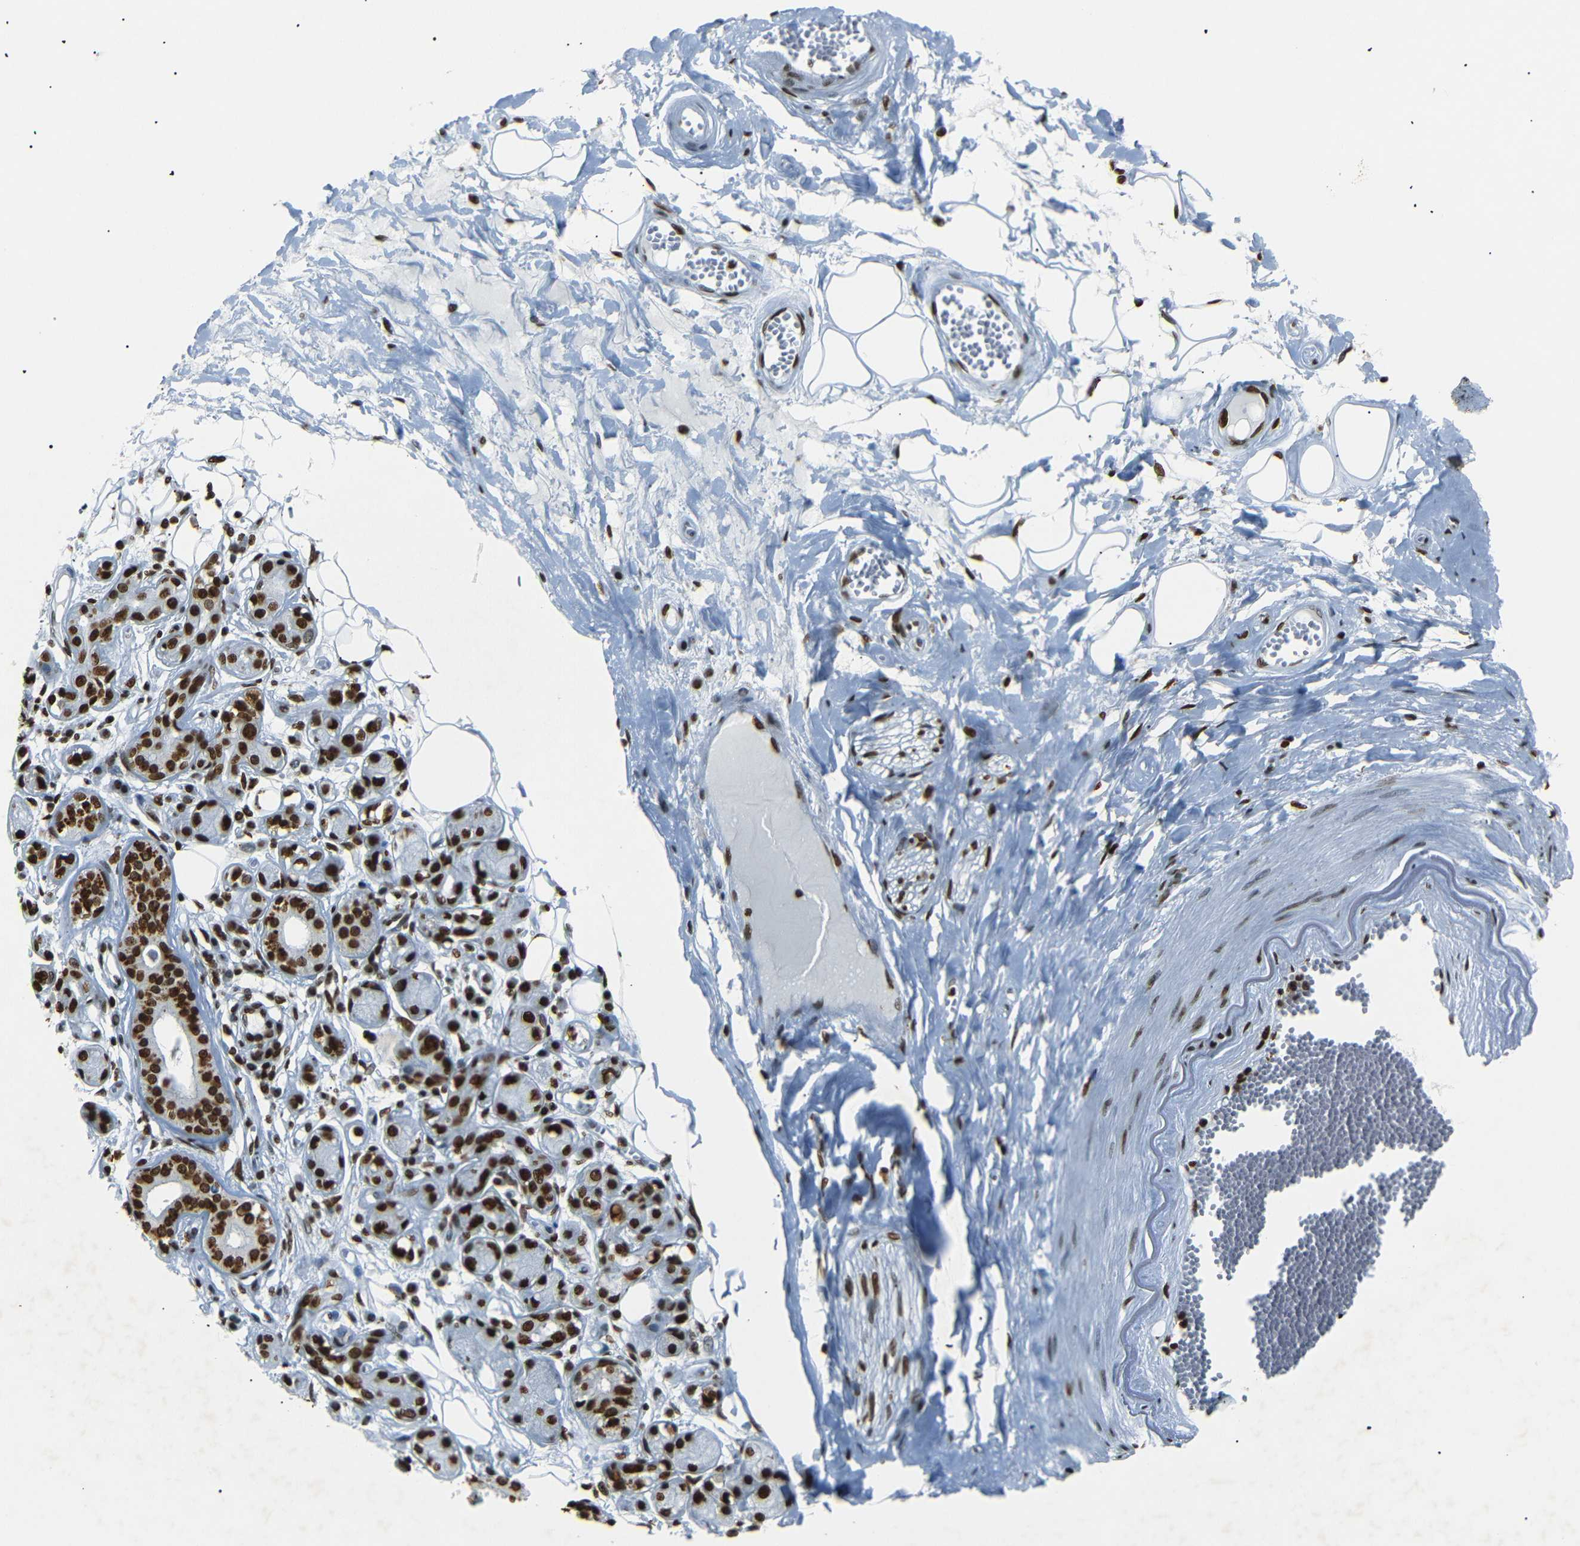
{"staining": {"intensity": "strong", "quantity": ">75%", "location": "nuclear"}, "tissue": "adipose tissue", "cell_type": "Adipocytes", "image_type": "normal", "snomed": [{"axis": "morphology", "description": "Normal tissue, NOS"}, {"axis": "morphology", "description": "Inflammation, NOS"}, {"axis": "topography", "description": "Salivary gland"}, {"axis": "topography", "description": "Peripheral nerve tissue"}], "caption": "Human adipose tissue stained with a brown dye shows strong nuclear positive positivity in approximately >75% of adipocytes.", "gene": "HMGN1", "patient": {"sex": "female", "age": 75}}